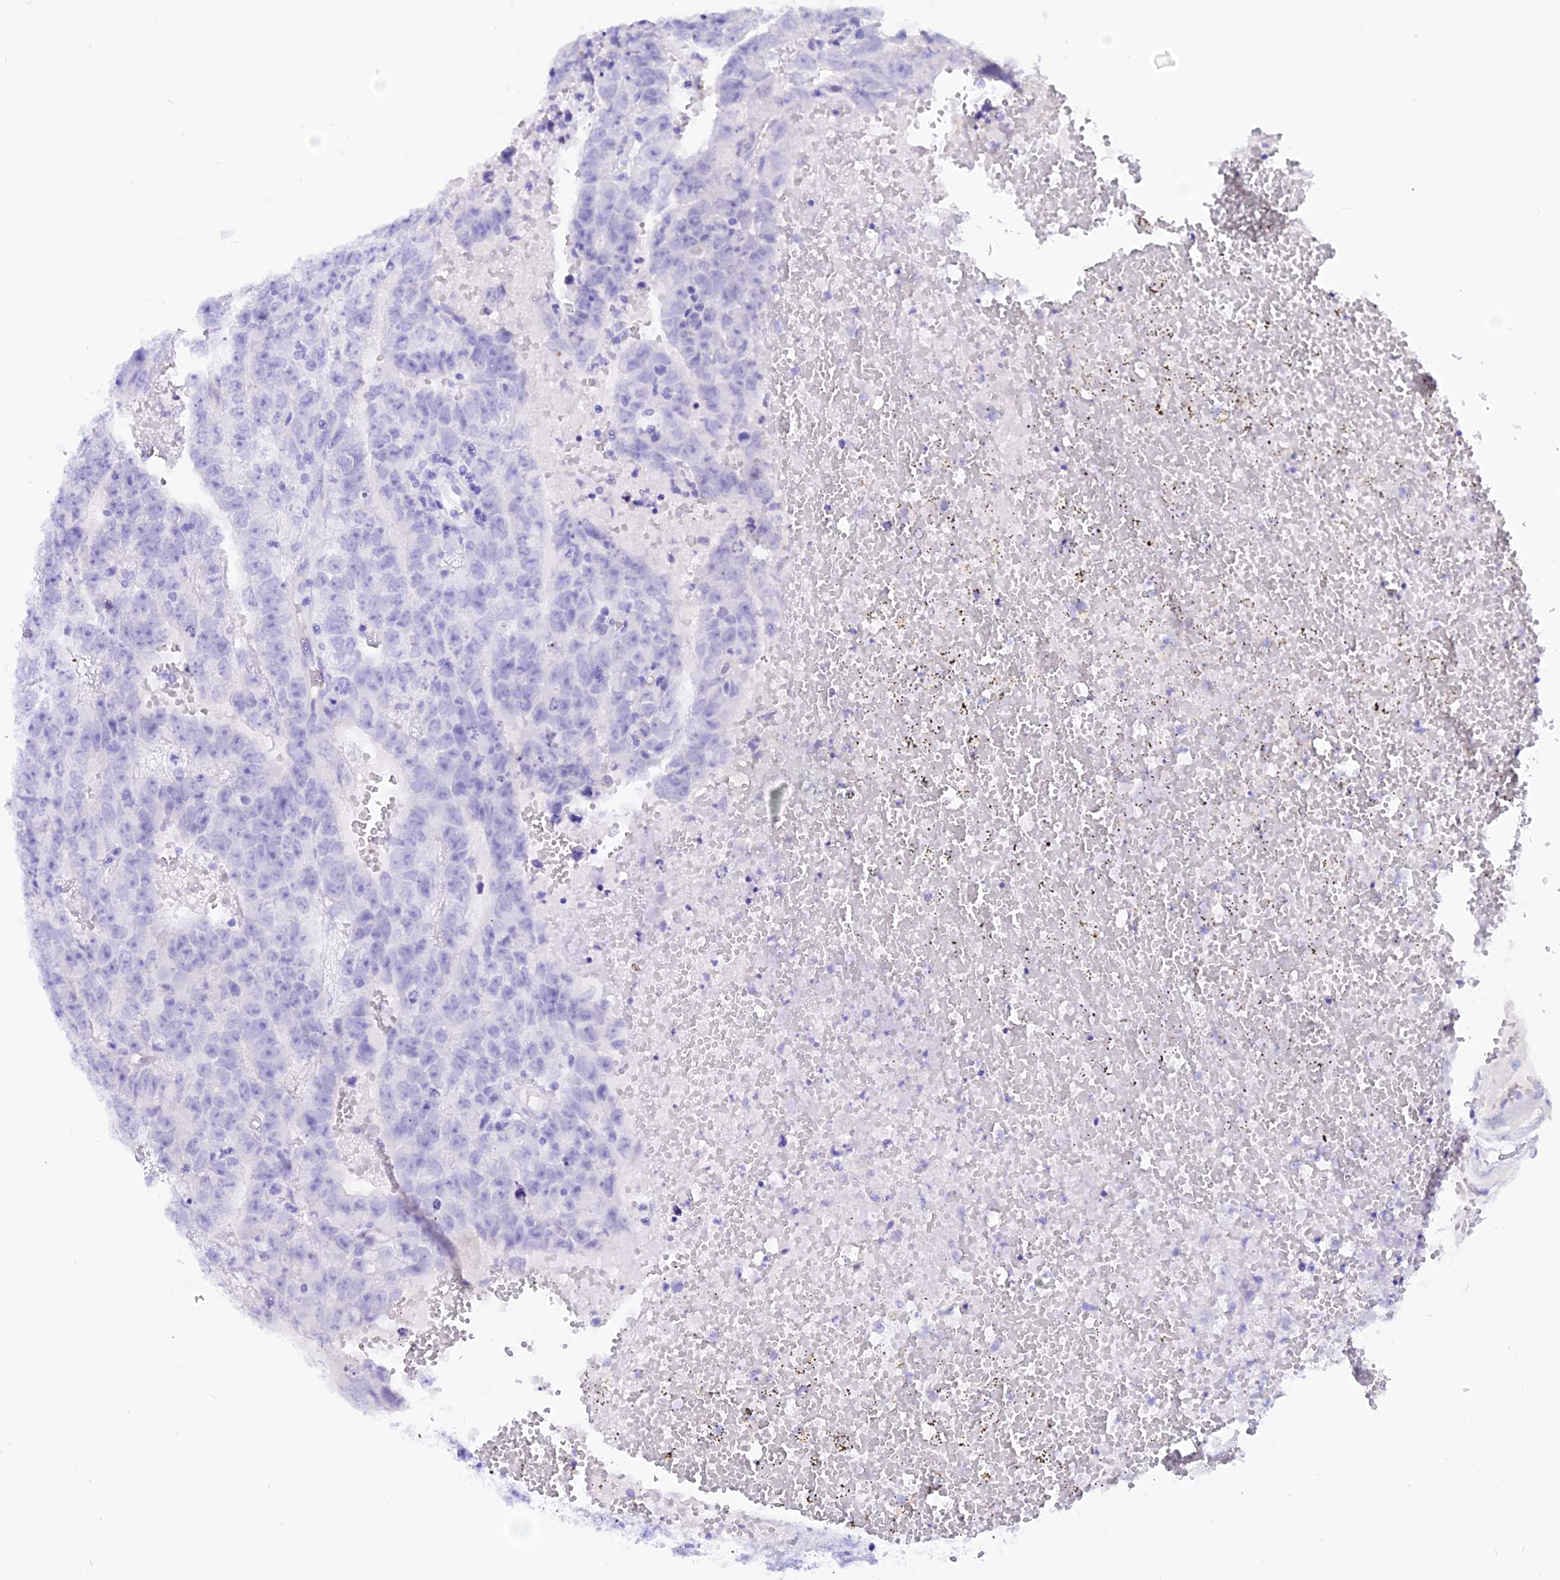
{"staining": {"intensity": "negative", "quantity": "none", "location": "none"}, "tissue": "testis cancer", "cell_type": "Tumor cells", "image_type": "cancer", "snomed": [{"axis": "morphology", "description": "Carcinoma, Embryonal, NOS"}, {"axis": "topography", "description": "Testis"}], "caption": "An IHC photomicrograph of embryonal carcinoma (testis) is shown. There is no staining in tumor cells of embryonal carcinoma (testis). (DAB (3,3'-diaminobenzidine) IHC, high magnification).", "gene": "DEFB106A", "patient": {"sex": "male", "age": 25}}